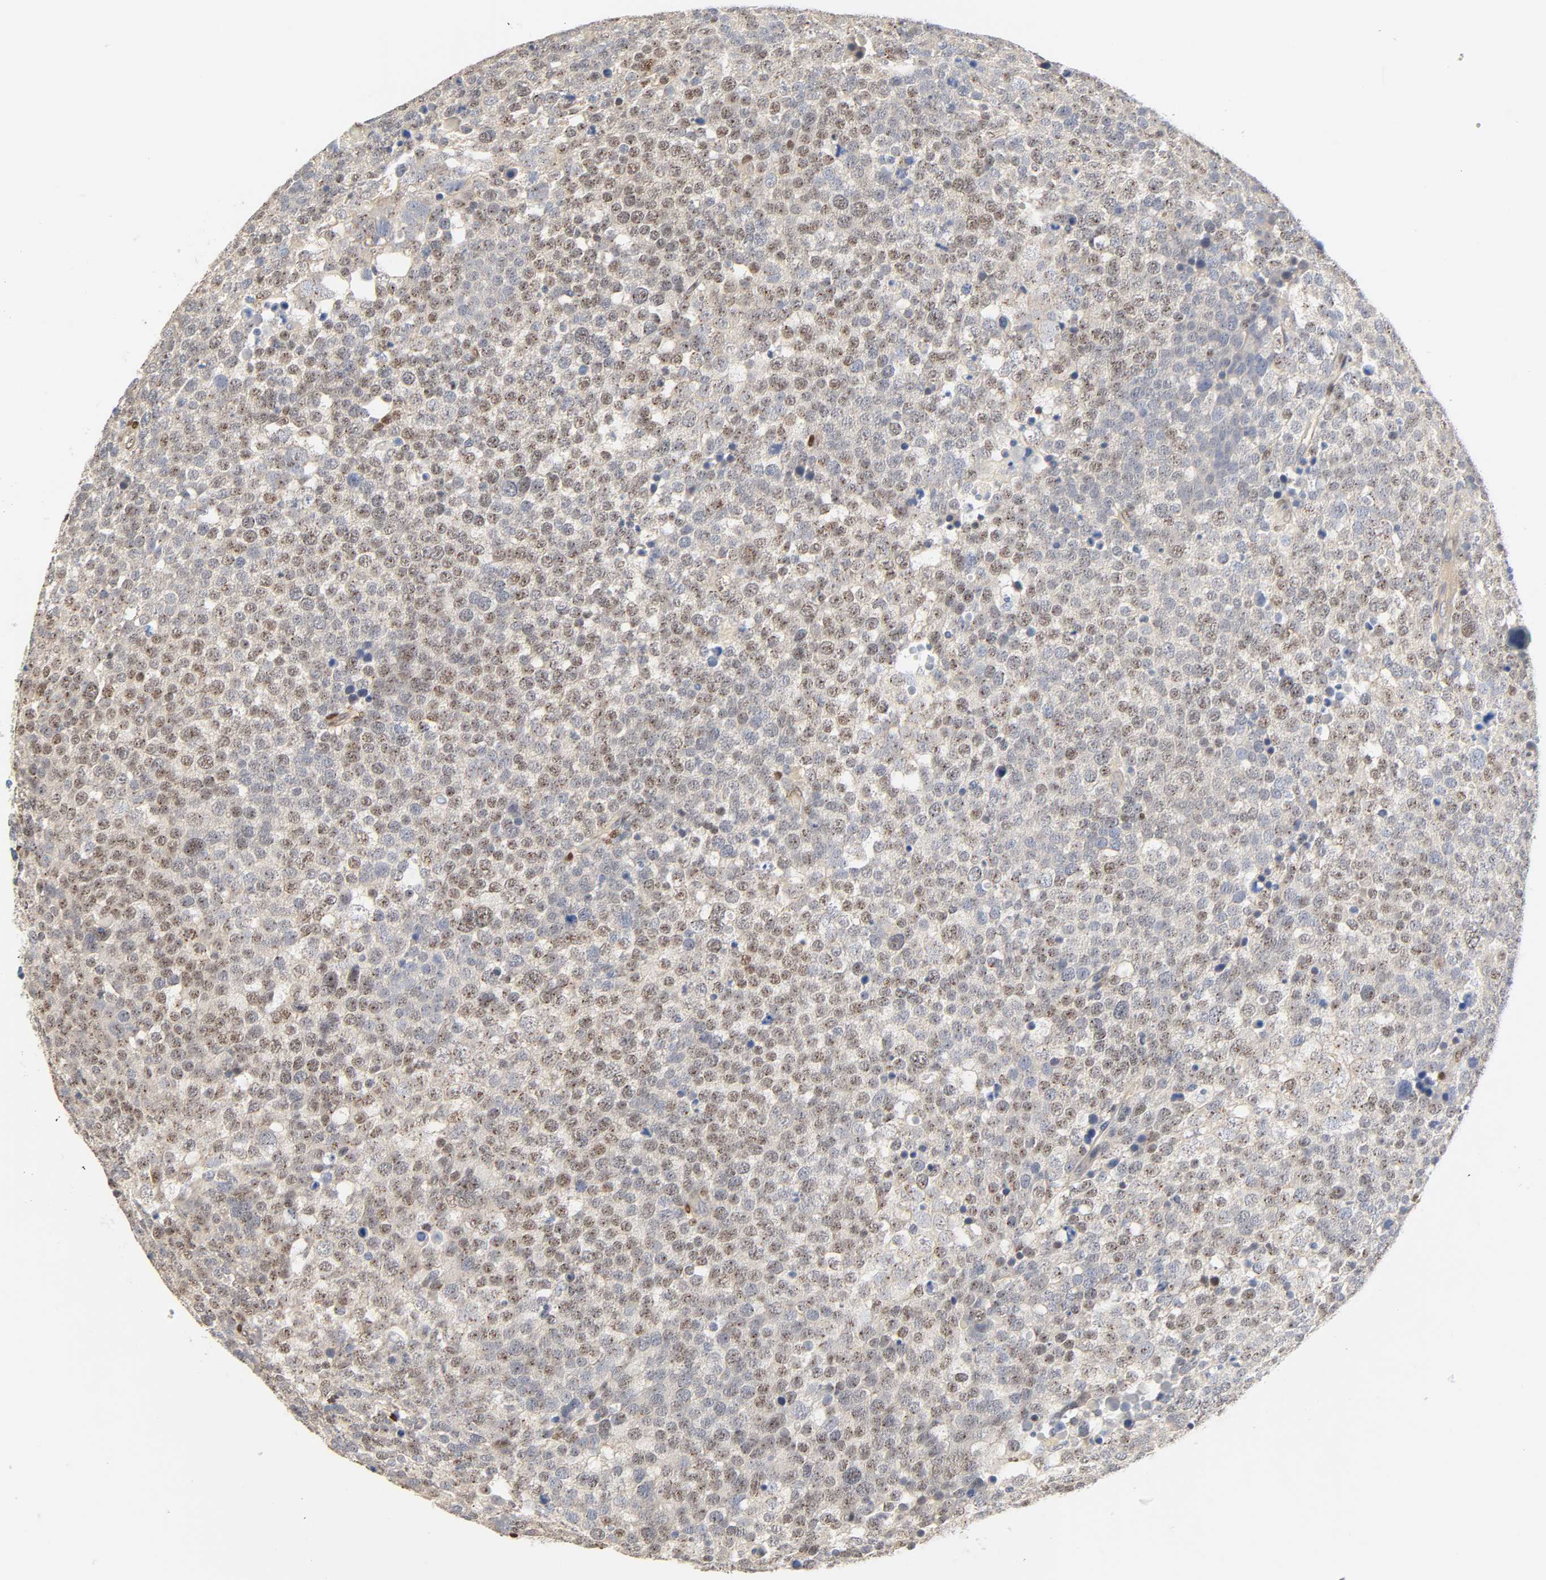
{"staining": {"intensity": "weak", "quantity": "25%-75%", "location": "nuclear"}, "tissue": "testis cancer", "cell_type": "Tumor cells", "image_type": "cancer", "snomed": [{"axis": "morphology", "description": "Seminoma, NOS"}, {"axis": "topography", "description": "Testis"}], "caption": "About 25%-75% of tumor cells in testis cancer exhibit weak nuclear protein positivity as visualized by brown immunohistochemical staining.", "gene": "BORCS8-MEF2B", "patient": {"sex": "male", "age": 71}}